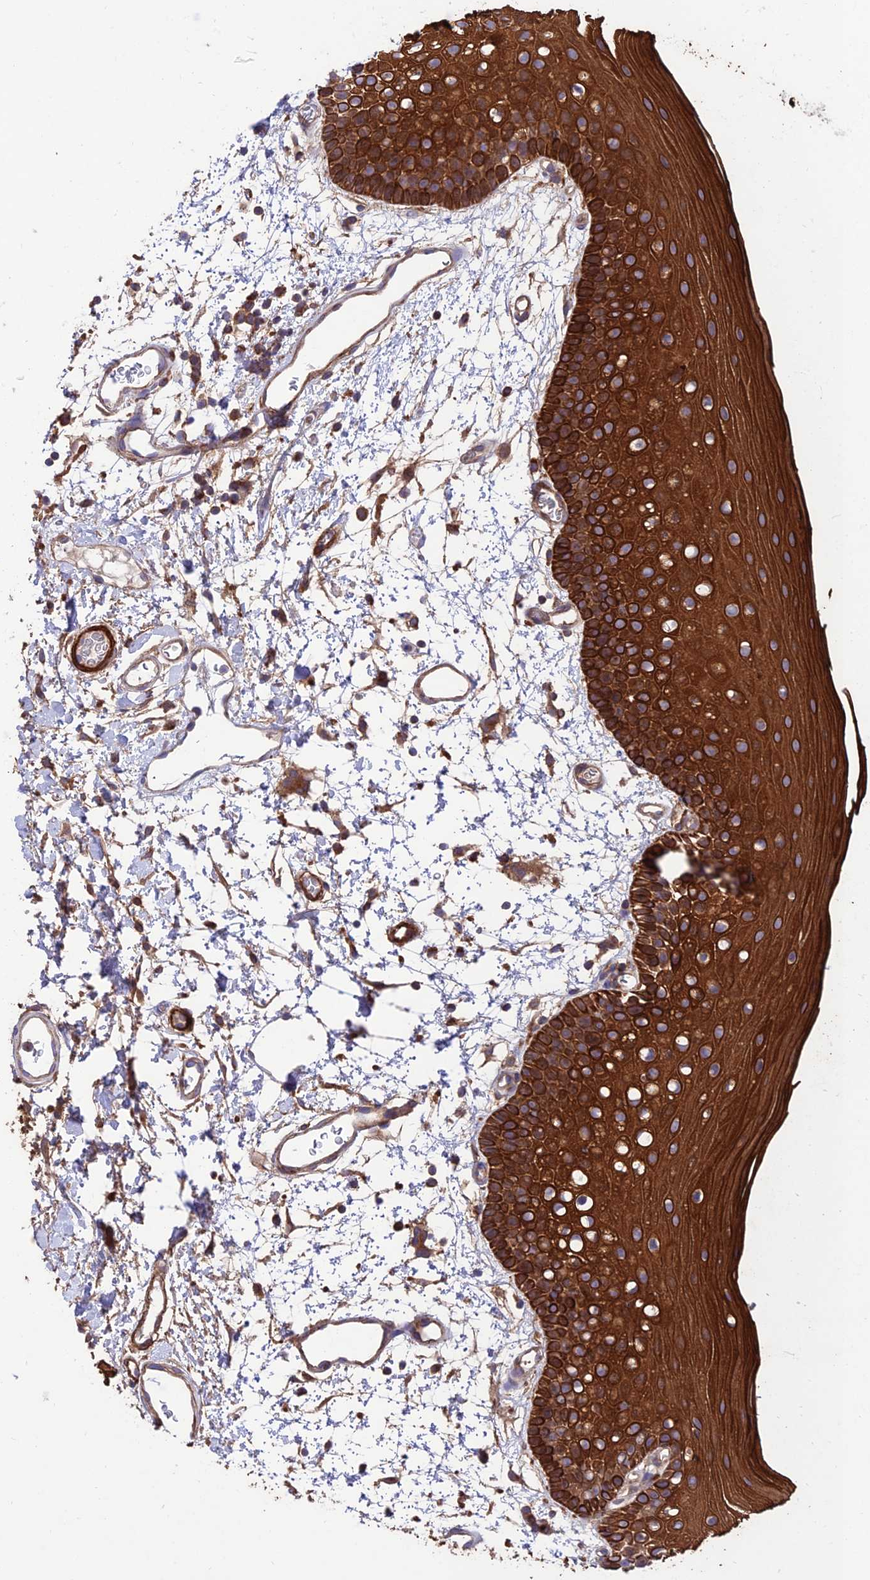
{"staining": {"intensity": "strong", "quantity": ">75%", "location": "cytoplasmic/membranous"}, "tissue": "oral mucosa", "cell_type": "Squamous epithelial cells", "image_type": "normal", "snomed": [{"axis": "morphology", "description": "Normal tissue, NOS"}, {"axis": "topography", "description": "Oral tissue"}, {"axis": "topography", "description": "Tounge, NOS"}], "caption": "Protein staining of normal oral mucosa demonstrates strong cytoplasmic/membranous staining in approximately >75% of squamous epithelial cells.", "gene": "VPS16", "patient": {"sex": "female", "age": 81}}